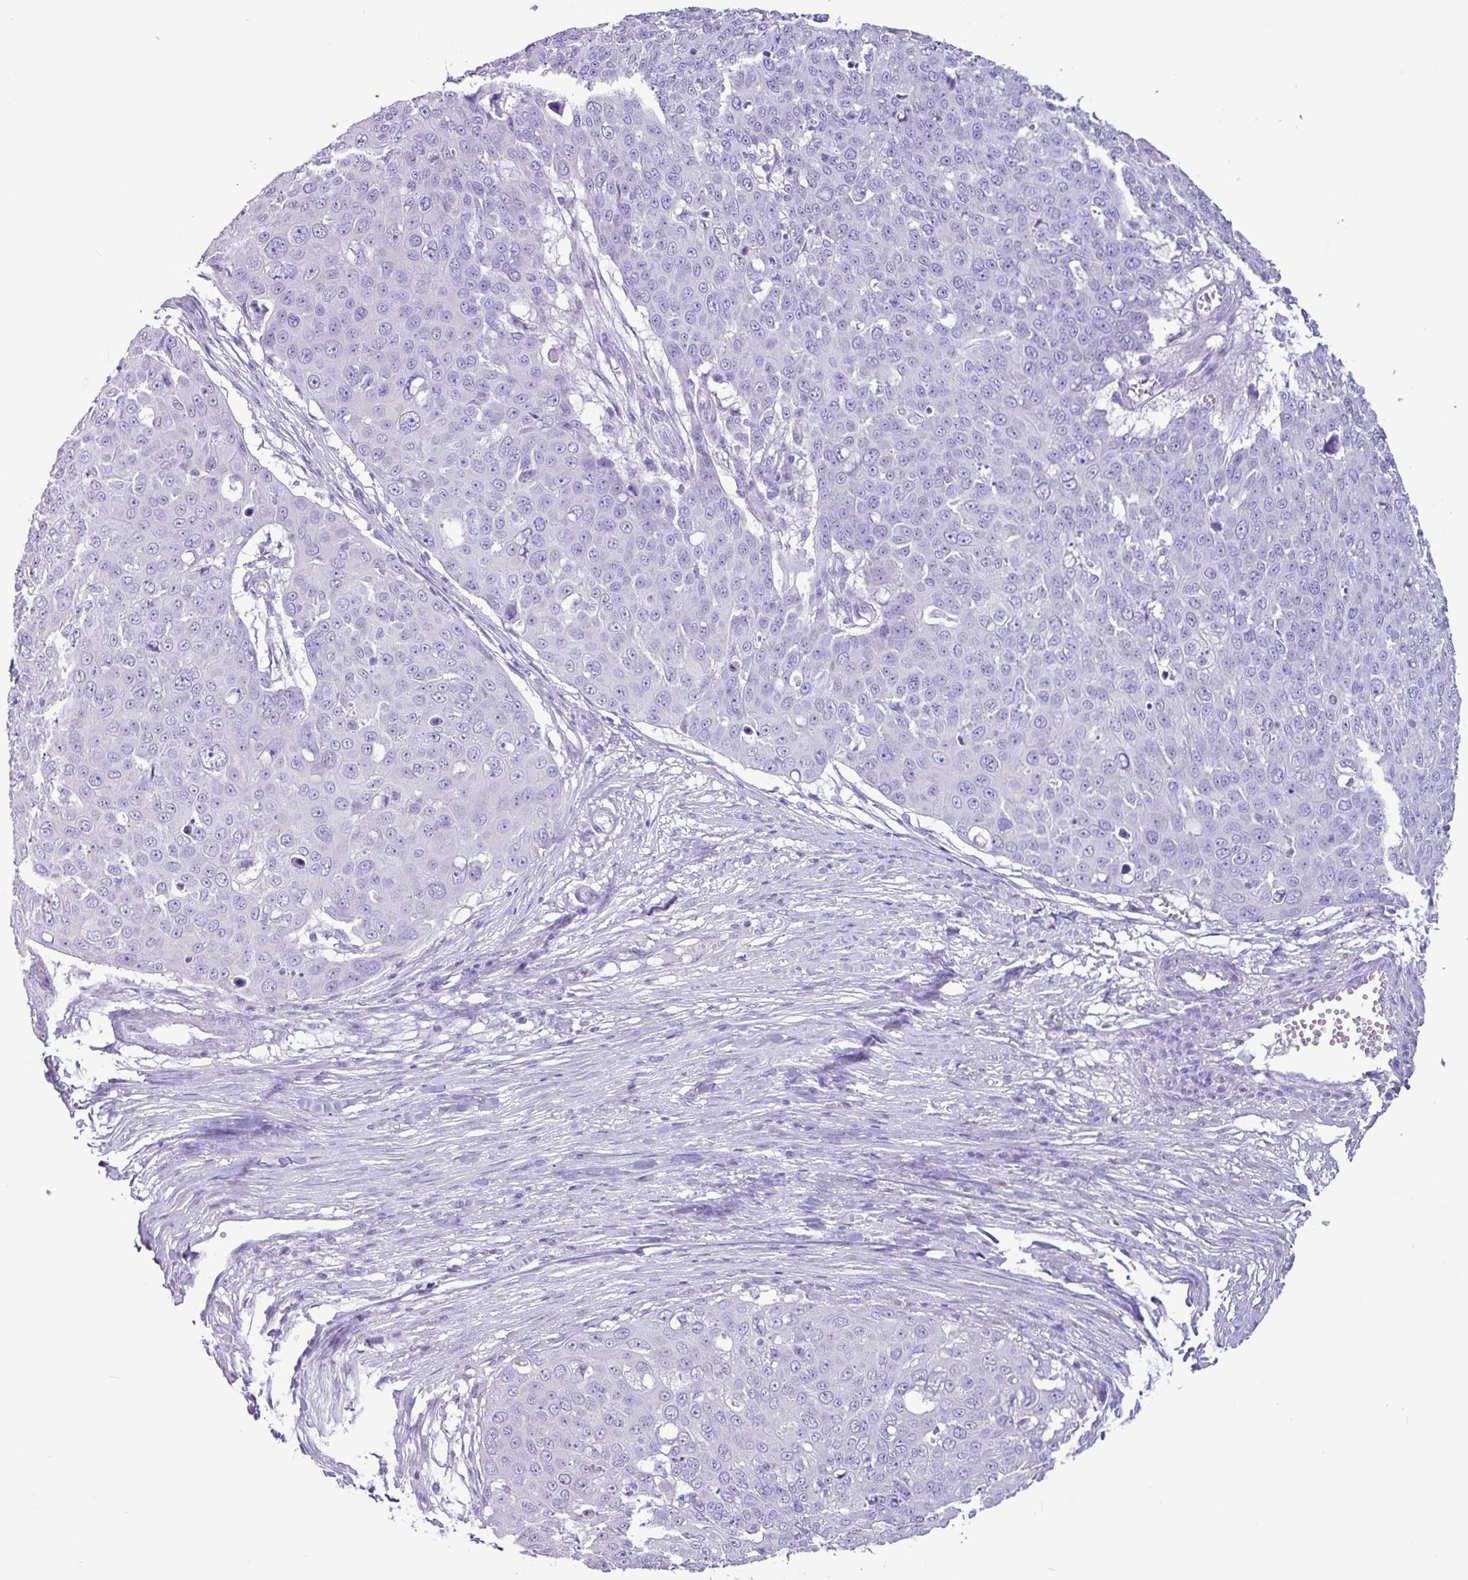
{"staining": {"intensity": "negative", "quantity": "none", "location": "none"}, "tissue": "skin cancer", "cell_type": "Tumor cells", "image_type": "cancer", "snomed": [{"axis": "morphology", "description": "Squamous cell carcinoma, NOS"}, {"axis": "topography", "description": "Skin"}], "caption": "Immunohistochemical staining of human skin cancer (squamous cell carcinoma) reveals no significant positivity in tumor cells.", "gene": "CKMT2", "patient": {"sex": "male", "age": 71}}